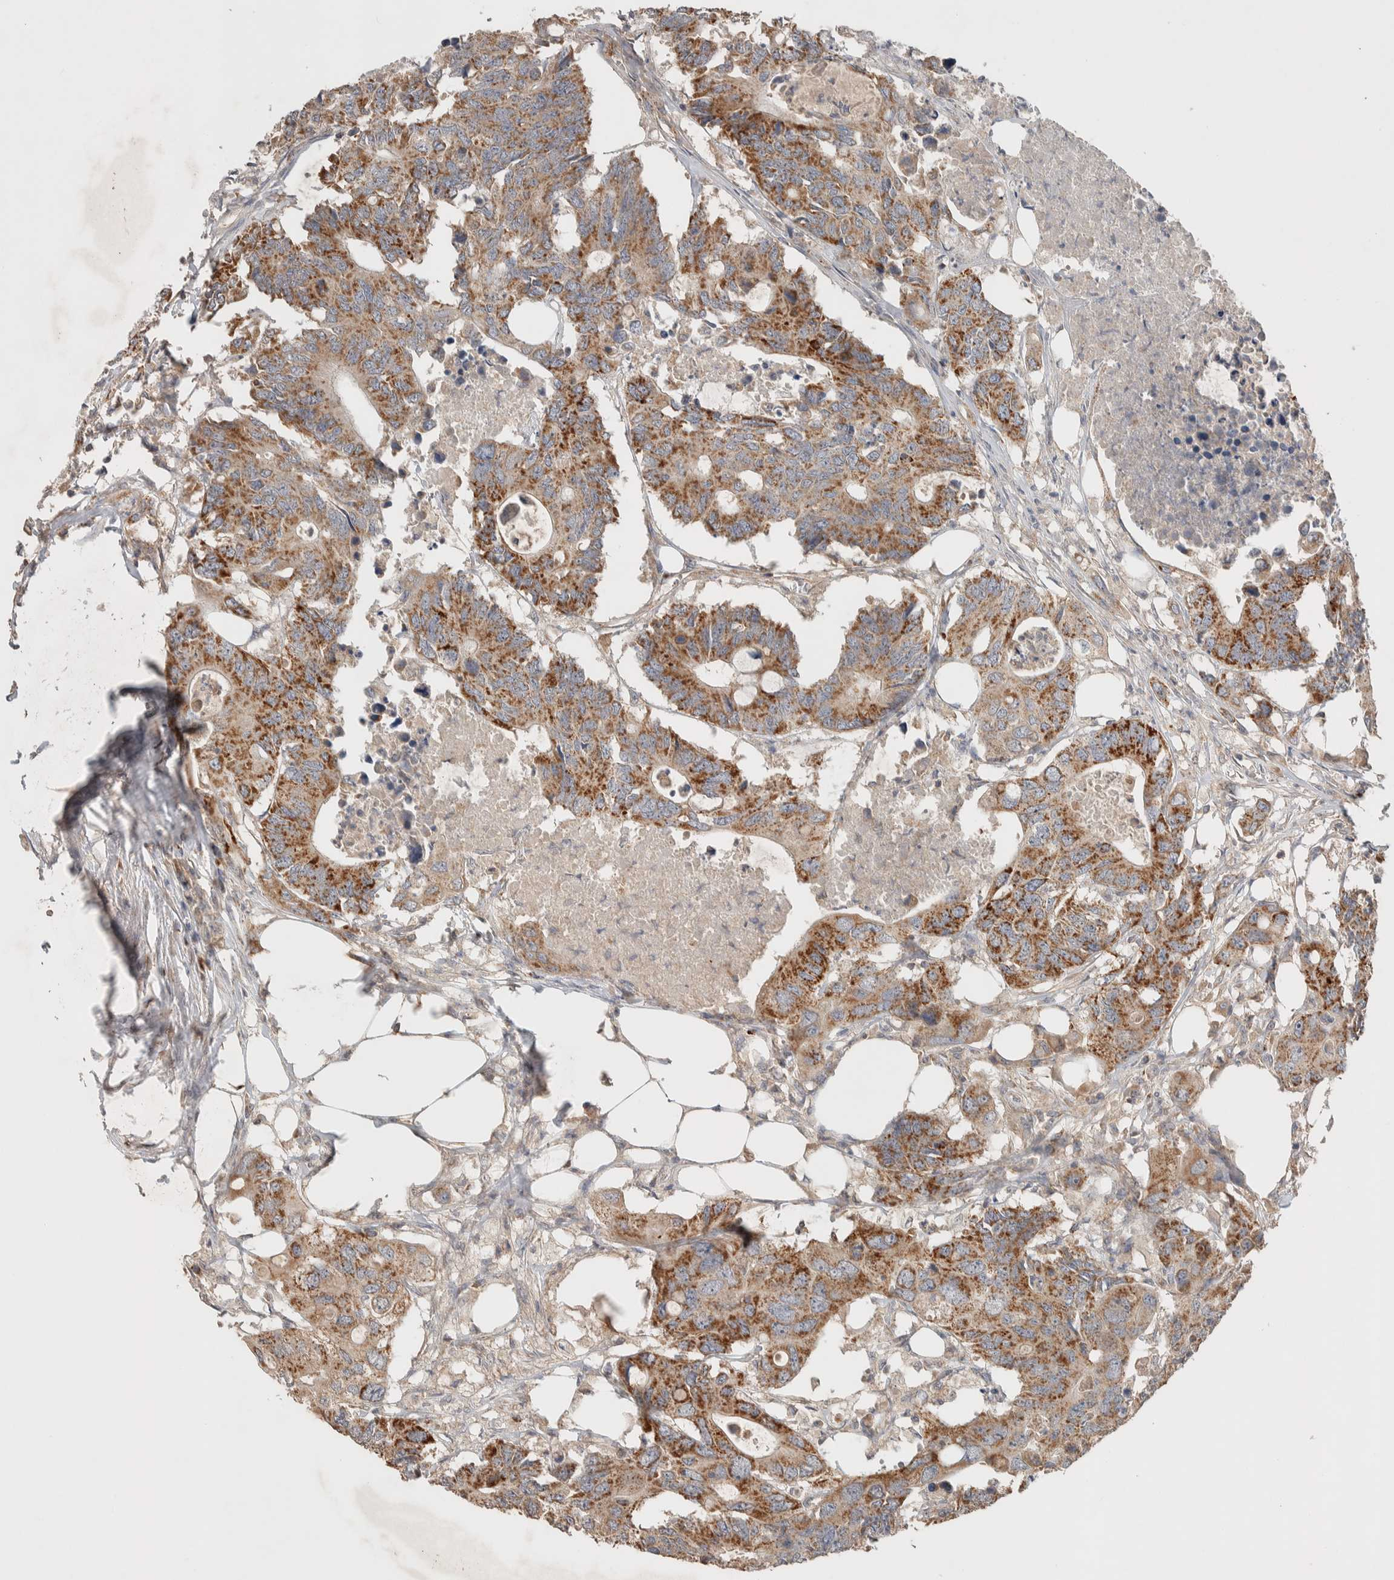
{"staining": {"intensity": "moderate", "quantity": ">75%", "location": "cytoplasmic/membranous"}, "tissue": "colorectal cancer", "cell_type": "Tumor cells", "image_type": "cancer", "snomed": [{"axis": "morphology", "description": "Adenocarcinoma, NOS"}, {"axis": "topography", "description": "Colon"}], "caption": "A brown stain shows moderate cytoplasmic/membranous staining of a protein in human colorectal cancer tumor cells.", "gene": "DEPTOR", "patient": {"sex": "male", "age": 71}}